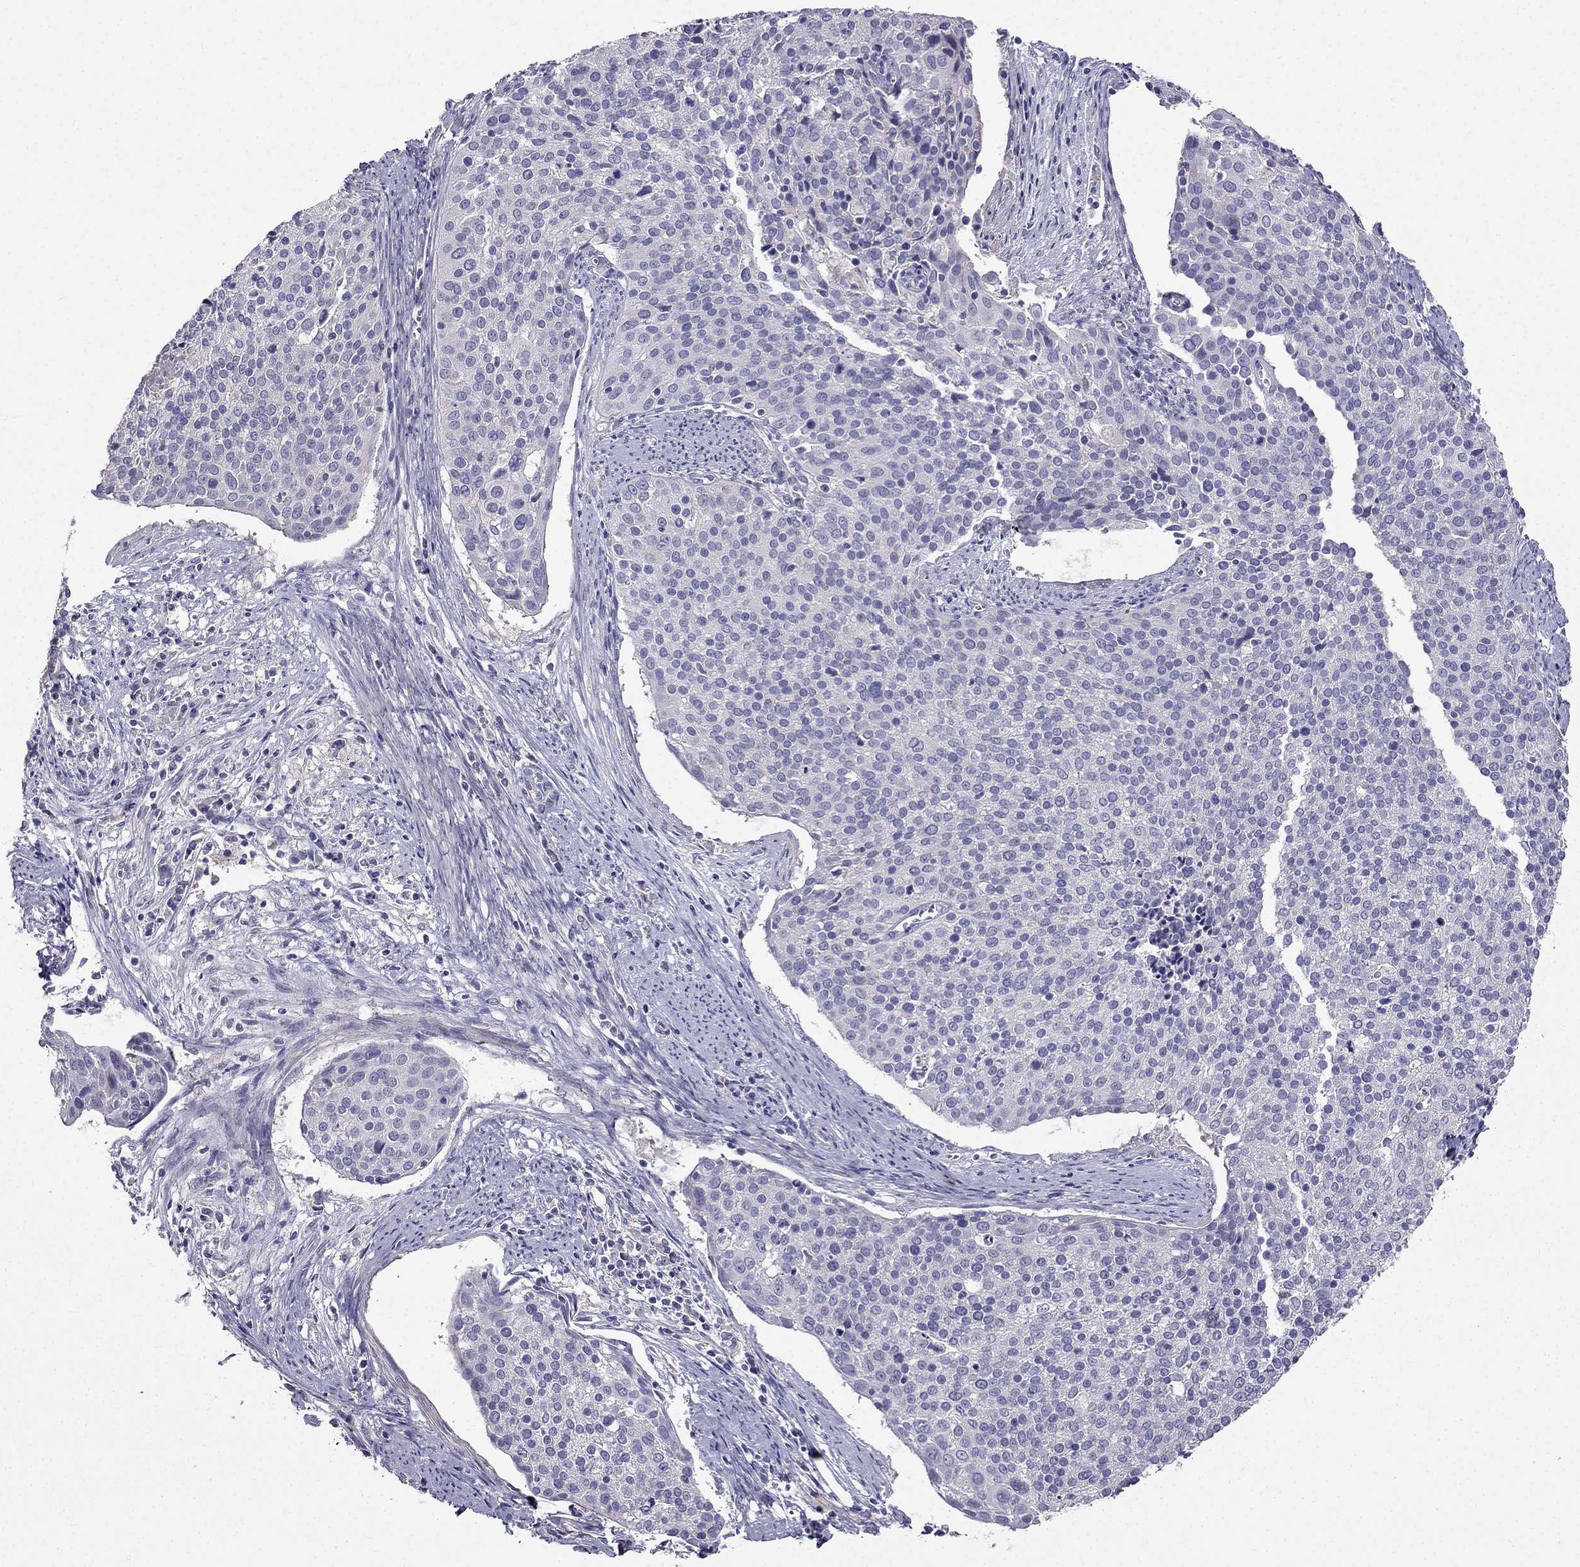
{"staining": {"intensity": "negative", "quantity": "none", "location": "none"}, "tissue": "cervical cancer", "cell_type": "Tumor cells", "image_type": "cancer", "snomed": [{"axis": "morphology", "description": "Squamous cell carcinoma, NOS"}, {"axis": "topography", "description": "Cervix"}], "caption": "Immunohistochemical staining of cervical cancer displays no significant staining in tumor cells. Brightfield microscopy of IHC stained with DAB (brown) and hematoxylin (blue), captured at high magnification.", "gene": "AS3MT", "patient": {"sex": "female", "age": 39}}